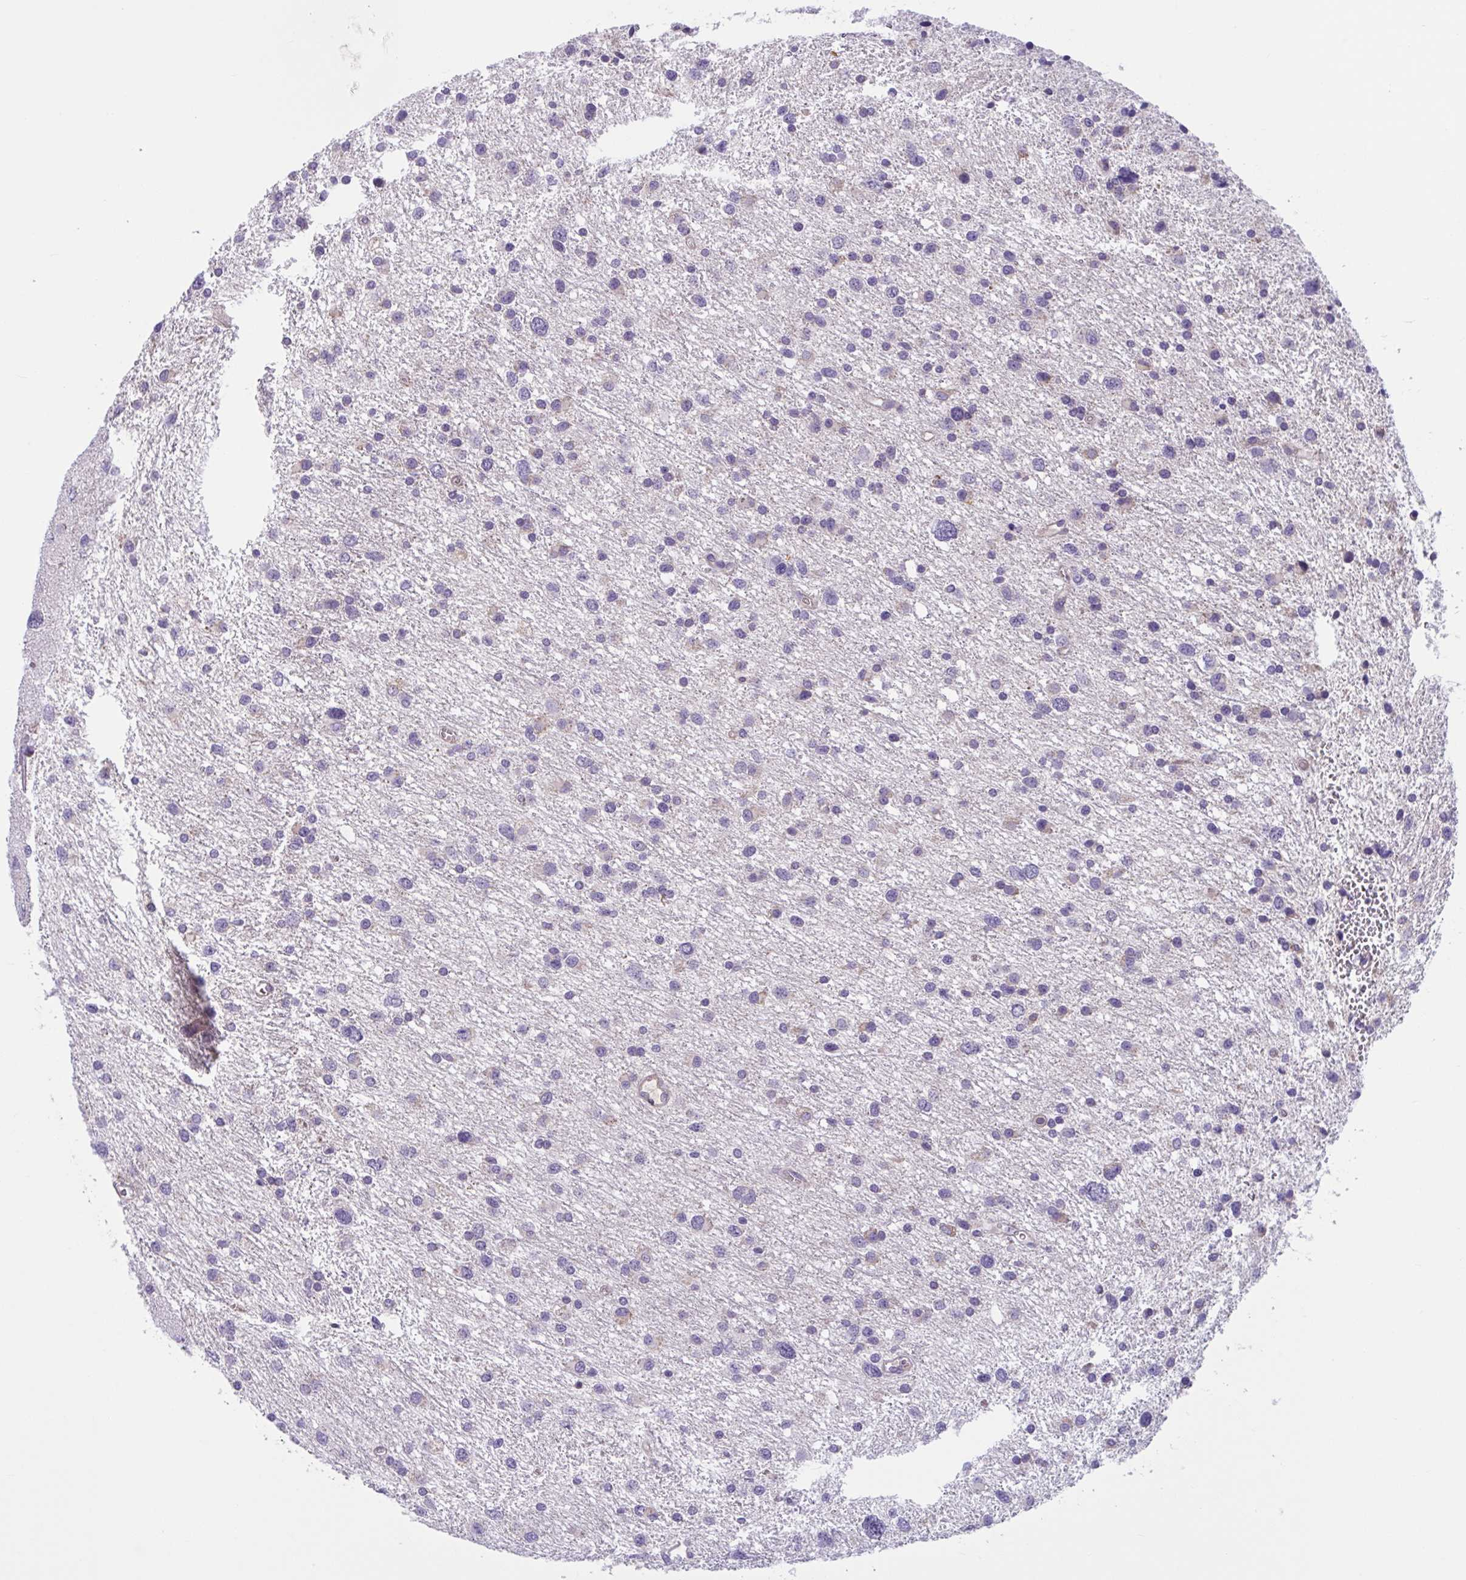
{"staining": {"intensity": "negative", "quantity": "none", "location": "none"}, "tissue": "glioma", "cell_type": "Tumor cells", "image_type": "cancer", "snomed": [{"axis": "morphology", "description": "Glioma, malignant, Low grade"}, {"axis": "topography", "description": "Brain"}], "caption": "IHC of low-grade glioma (malignant) shows no positivity in tumor cells.", "gene": "WNT9B", "patient": {"sex": "female", "age": 55}}